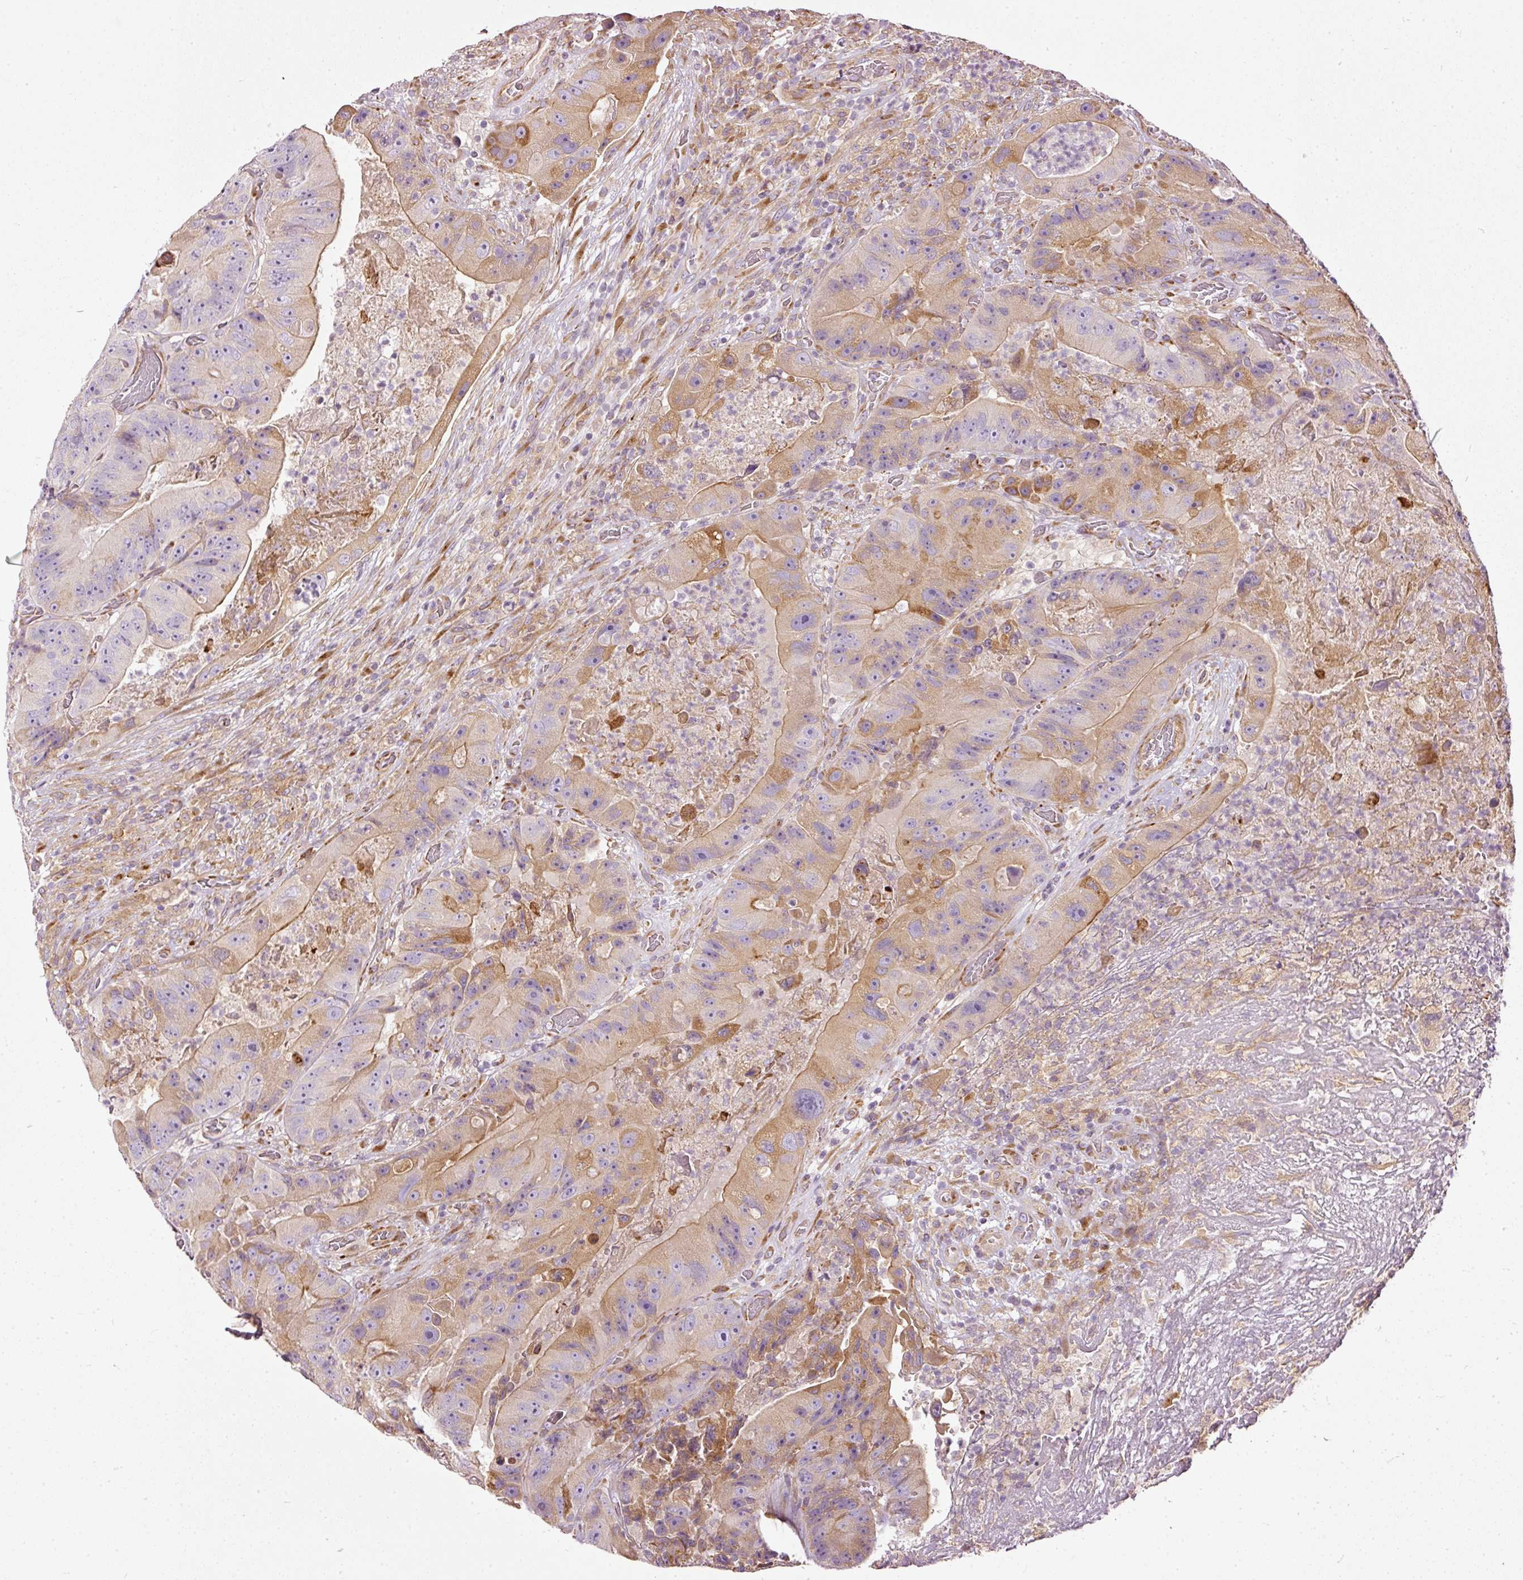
{"staining": {"intensity": "moderate", "quantity": "25%-75%", "location": "cytoplasmic/membranous"}, "tissue": "colorectal cancer", "cell_type": "Tumor cells", "image_type": "cancer", "snomed": [{"axis": "morphology", "description": "Adenocarcinoma, NOS"}, {"axis": "topography", "description": "Colon"}], "caption": "DAB immunohistochemical staining of human colorectal cancer (adenocarcinoma) displays moderate cytoplasmic/membranous protein positivity in approximately 25%-75% of tumor cells.", "gene": "PAQR9", "patient": {"sex": "female", "age": 86}}